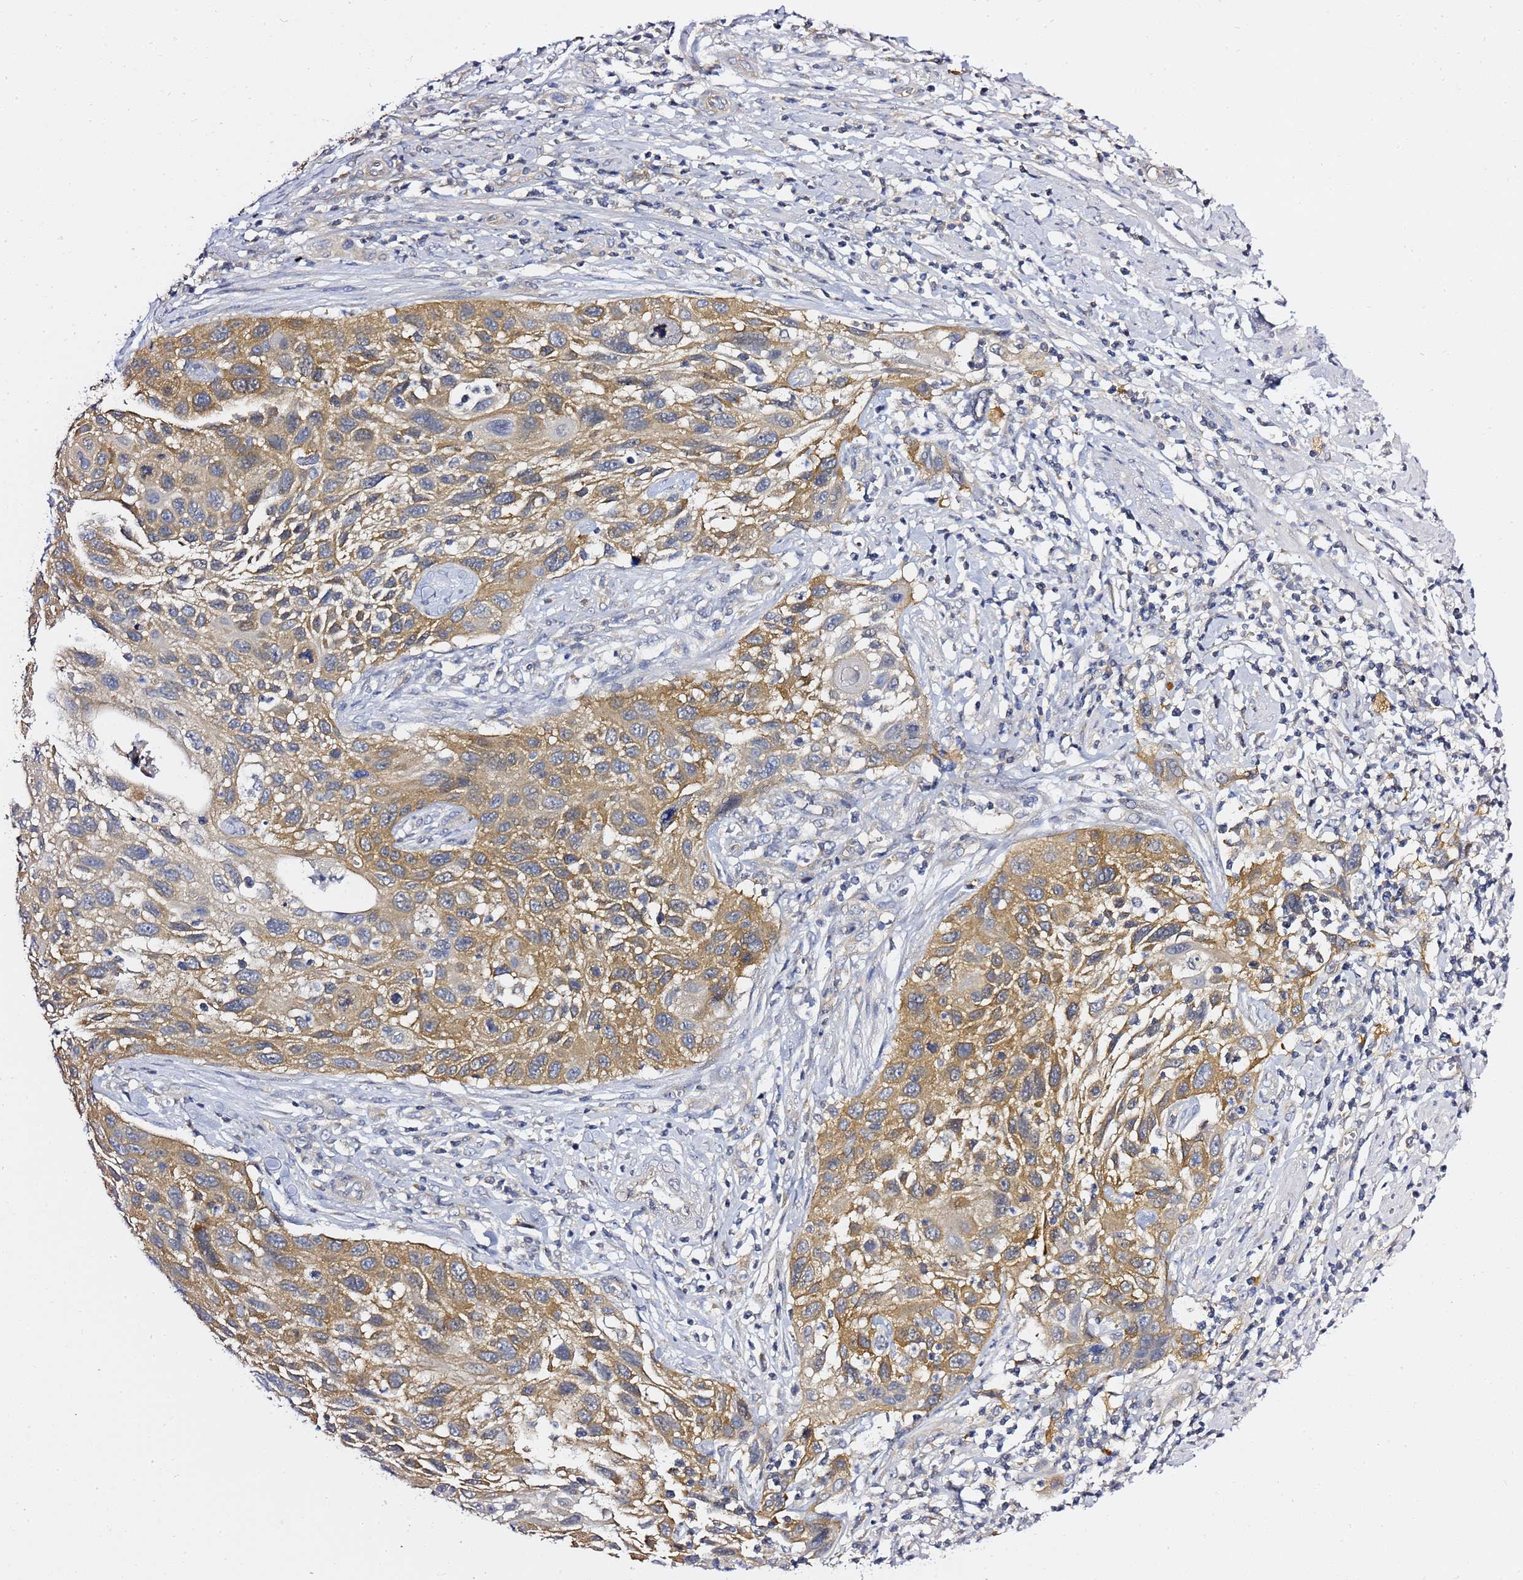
{"staining": {"intensity": "moderate", "quantity": ">75%", "location": "cytoplasmic/membranous"}, "tissue": "cervical cancer", "cell_type": "Tumor cells", "image_type": "cancer", "snomed": [{"axis": "morphology", "description": "Squamous cell carcinoma, NOS"}, {"axis": "topography", "description": "Cervix"}], "caption": "This is a histology image of immunohistochemistry staining of cervical cancer, which shows moderate positivity in the cytoplasmic/membranous of tumor cells.", "gene": "LENG1", "patient": {"sex": "female", "age": 70}}